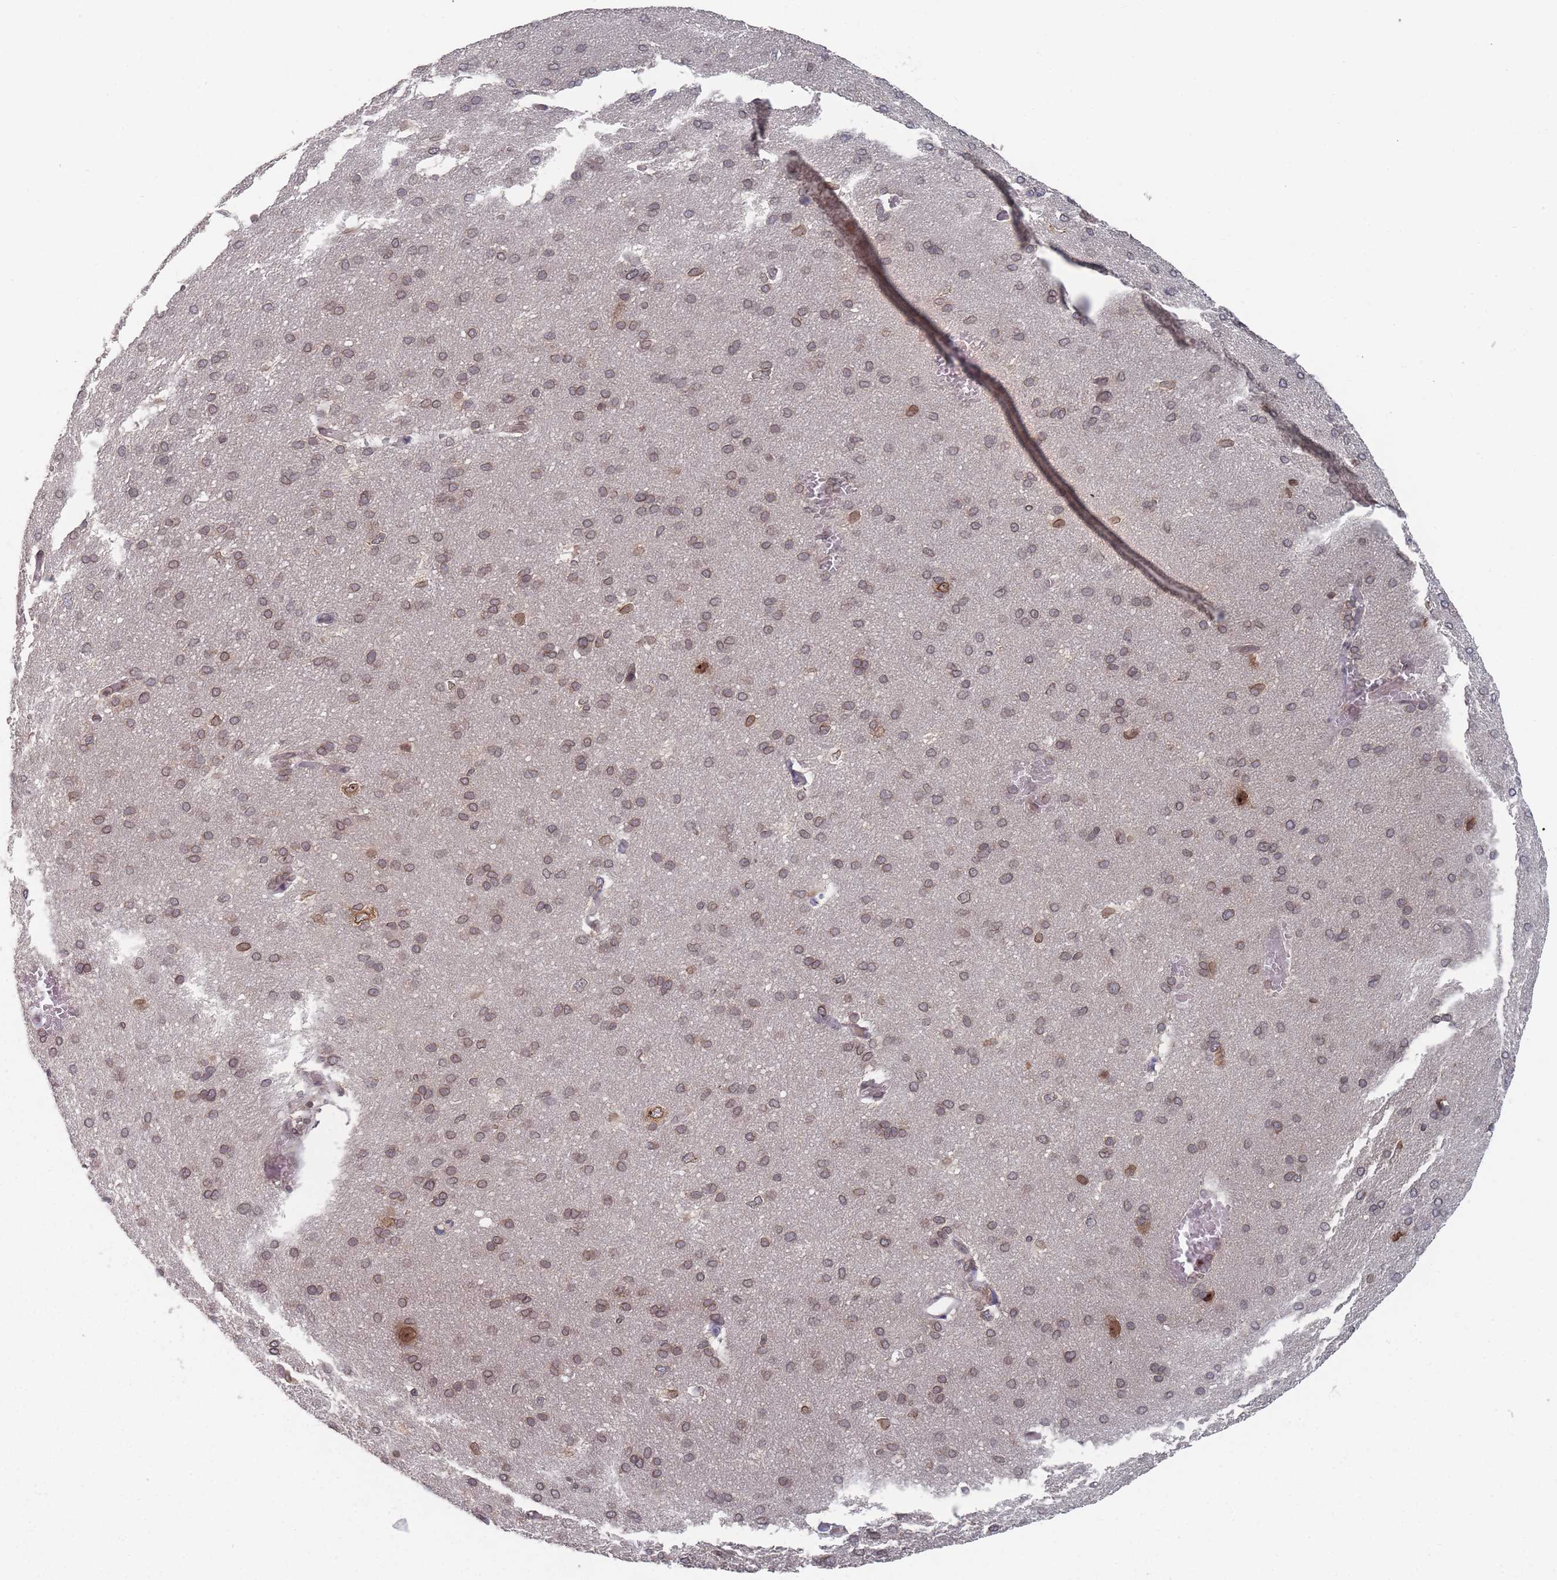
{"staining": {"intensity": "weak", "quantity": "25%-75%", "location": "nuclear"}, "tissue": "cerebral cortex", "cell_type": "Endothelial cells", "image_type": "normal", "snomed": [{"axis": "morphology", "description": "Normal tissue, NOS"}, {"axis": "topography", "description": "Cerebral cortex"}], "caption": "Immunohistochemical staining of normal cerebral cortex reveals 25%-75% levels of weak nuclear protein positivity in about 25%-75% of endothelial cells. The protein is shown in brown color, while the nuclei are stained blue.", "gene": "TBC1D25", "patient": {"sex": "male", "age": 62}}